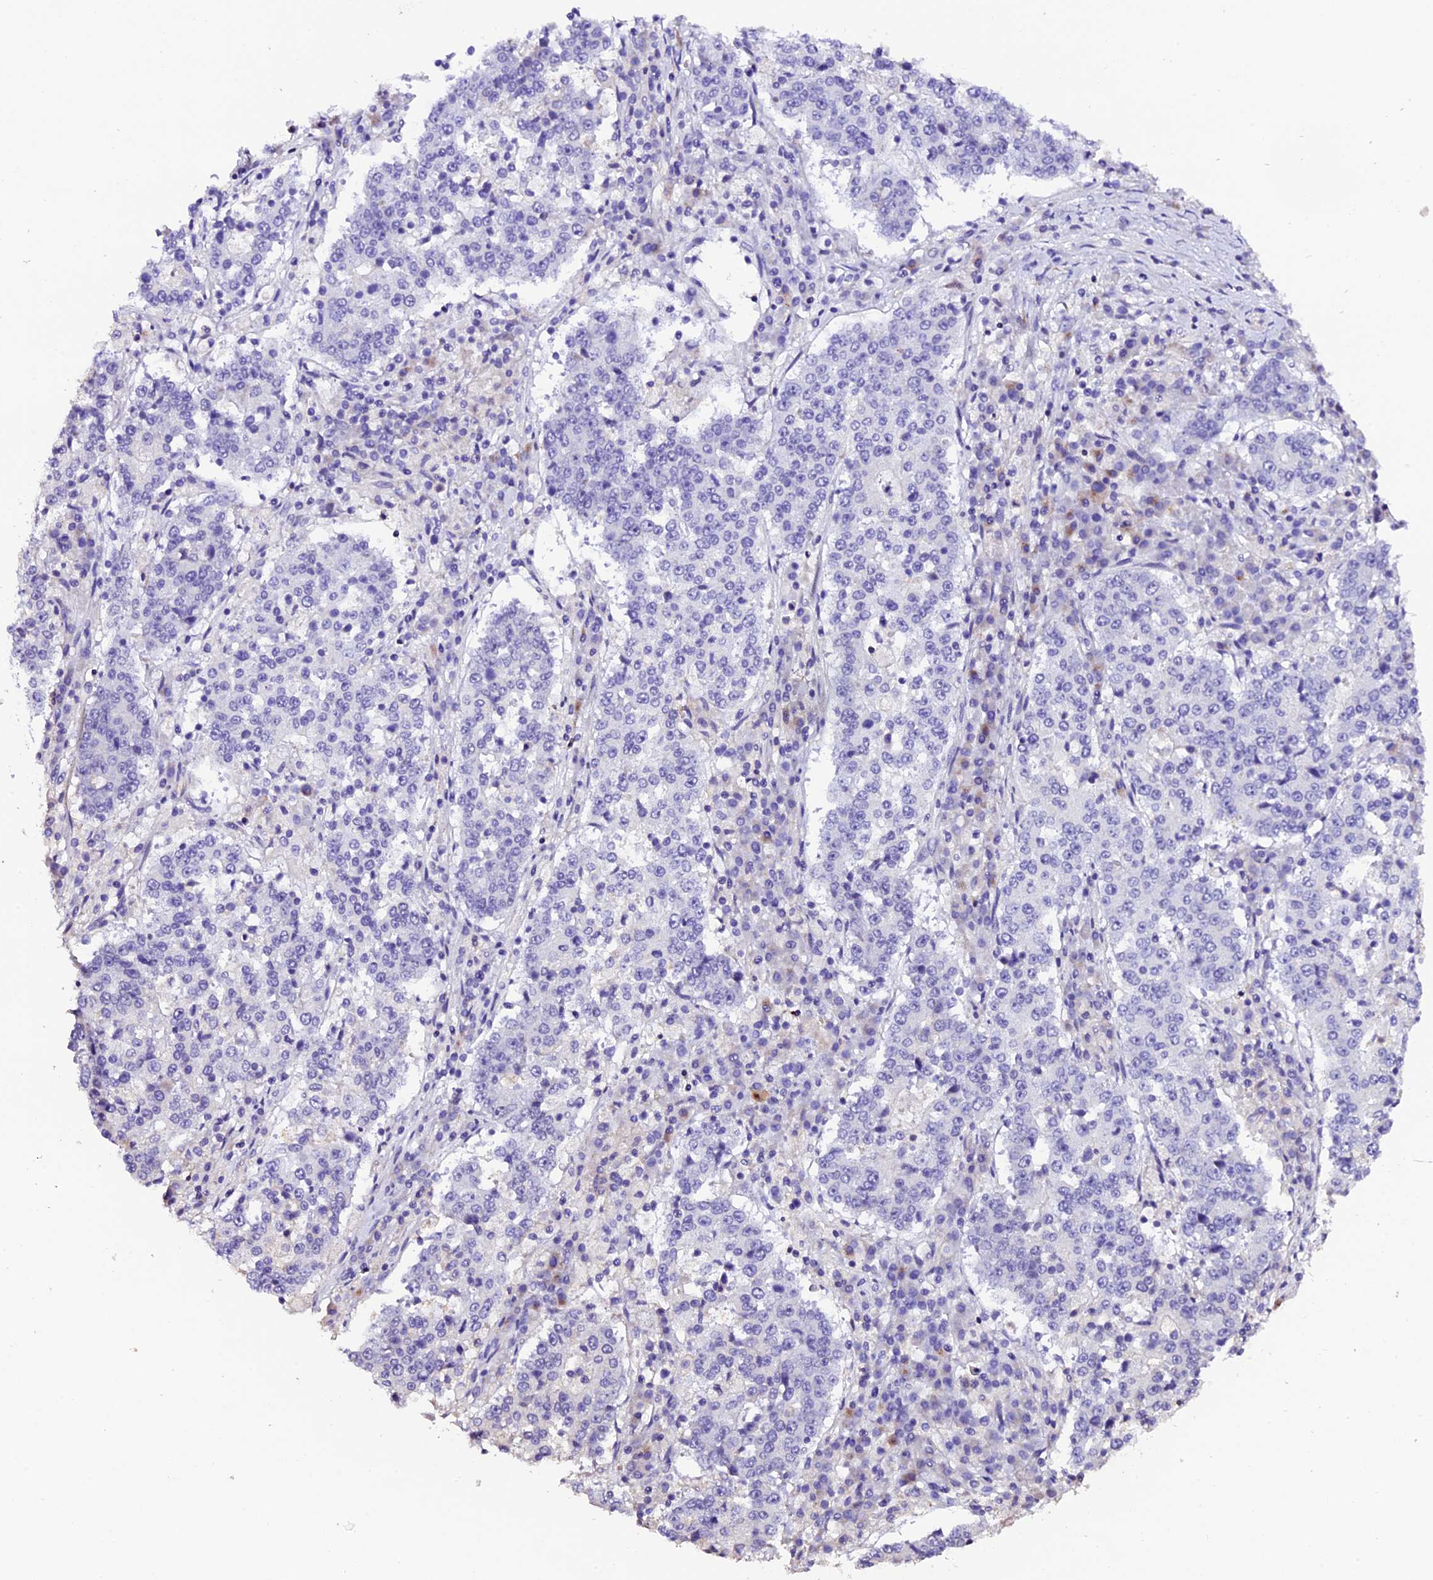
{"staining": {"intensity": "negative", "quantity": "none", "location": "none"}, "tissue": "stomach cancer", "cell_type": "Tumor cells", "image_type": "cancer", "snomed": [{"axis": "morphology", "description": "Adenocarcinoma, NOS"}, {"axis": "topography", "description": "Stomach"}], "caption": "This is a micrograph of immunohistochemistry (IHC) staining of stomach cancer, which shows no expression in tumor cells.", "gene": "MEX3B", "patient": {"sex": "male", "age": 59}}